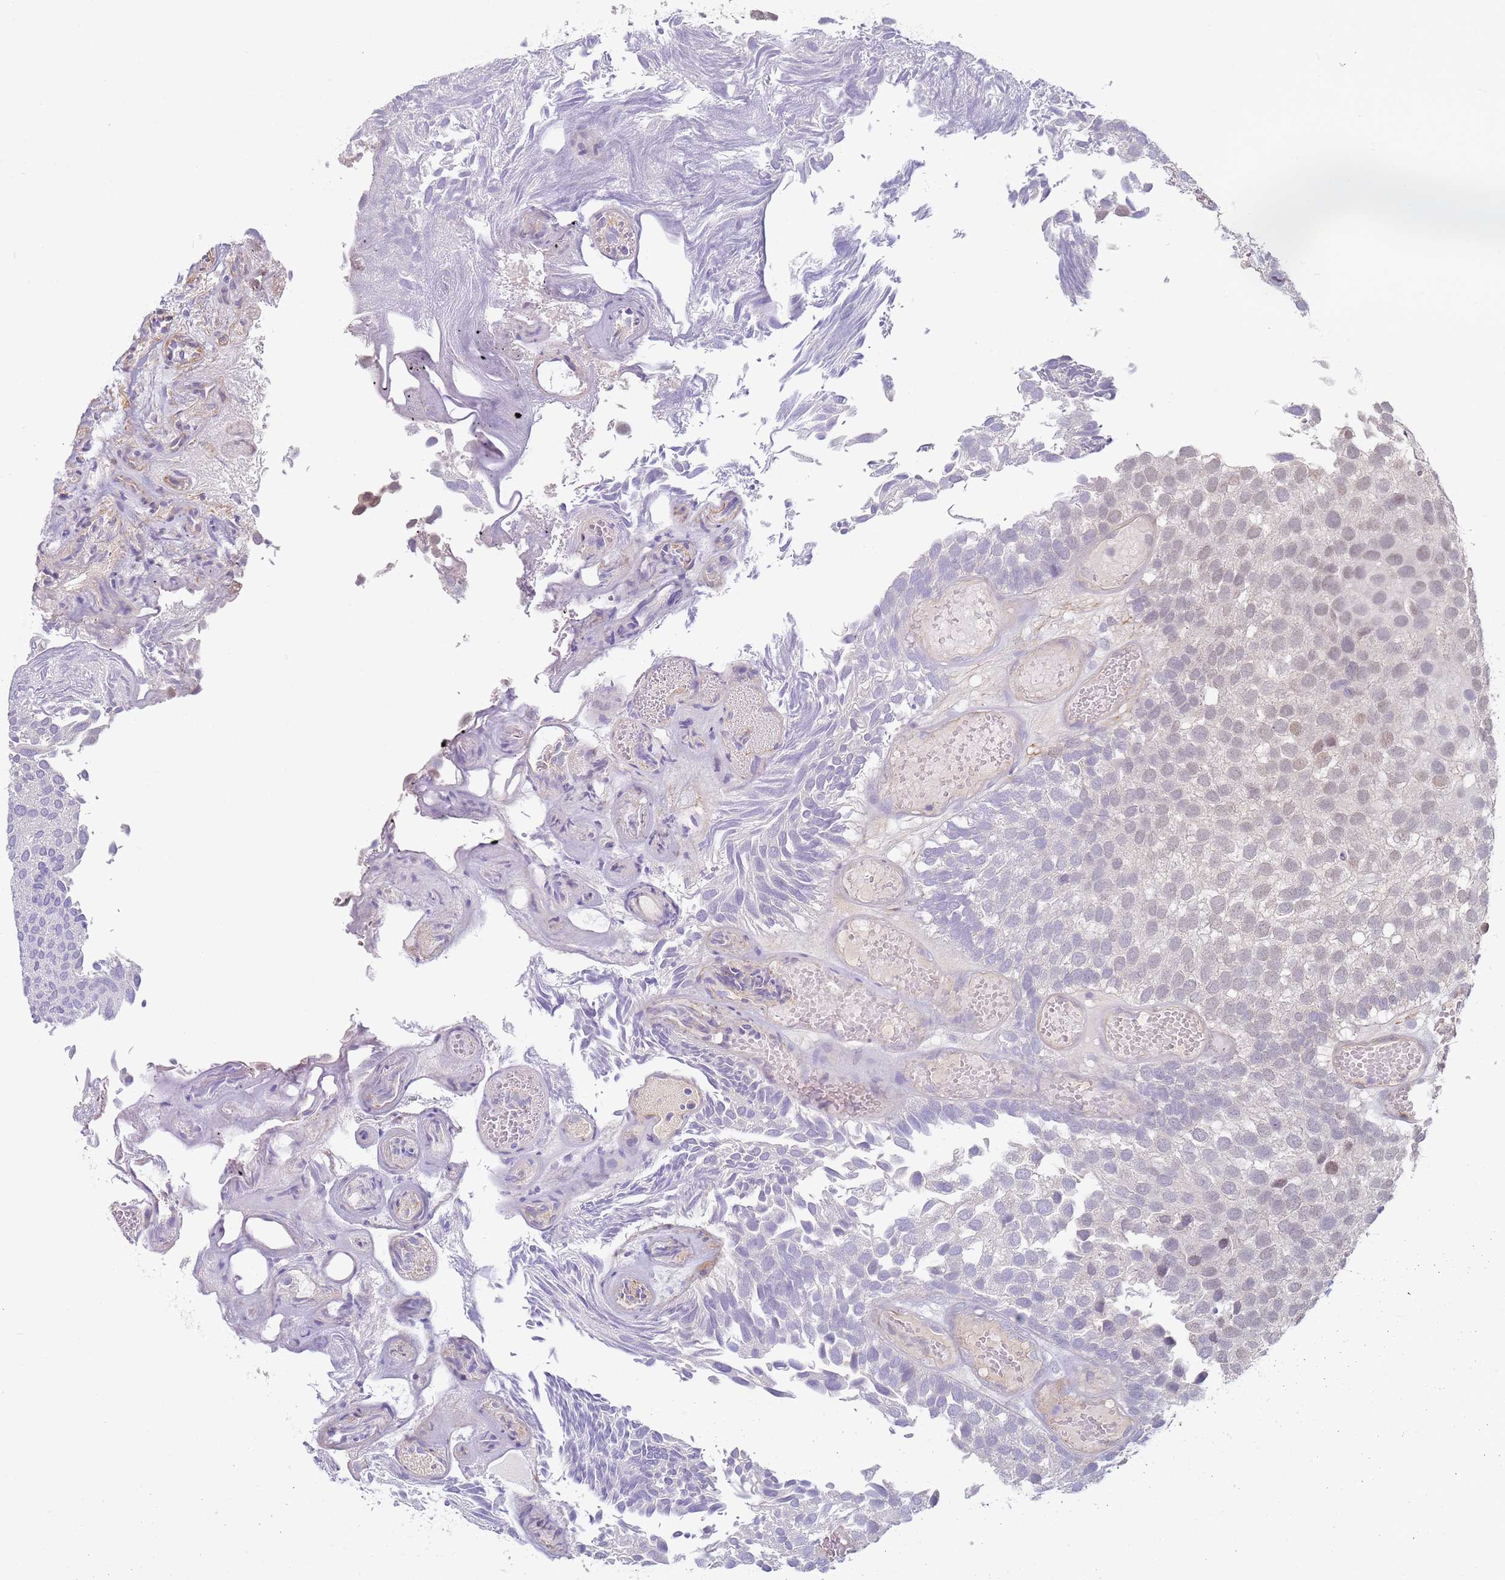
{"staining": {"intensity": "weak", "quantity": "<25%", "location": "nuclear"}, "tissue": "urothelial cancer", "cell_type": "Tumor cells", "image_type": "cancer", "snomed": [{"axis": "morphology", "description": "Urothelial carcinoma, Low grade"}, {"axis": "topography", "description": "Urinary bladder"}], "caption": "This is an IHC photomicrograph of low-grade urothelial carcinoma. There is no expression in tumor cells.", "gene": "WDR93", "patient": {"sex": "male", "age": 89}}